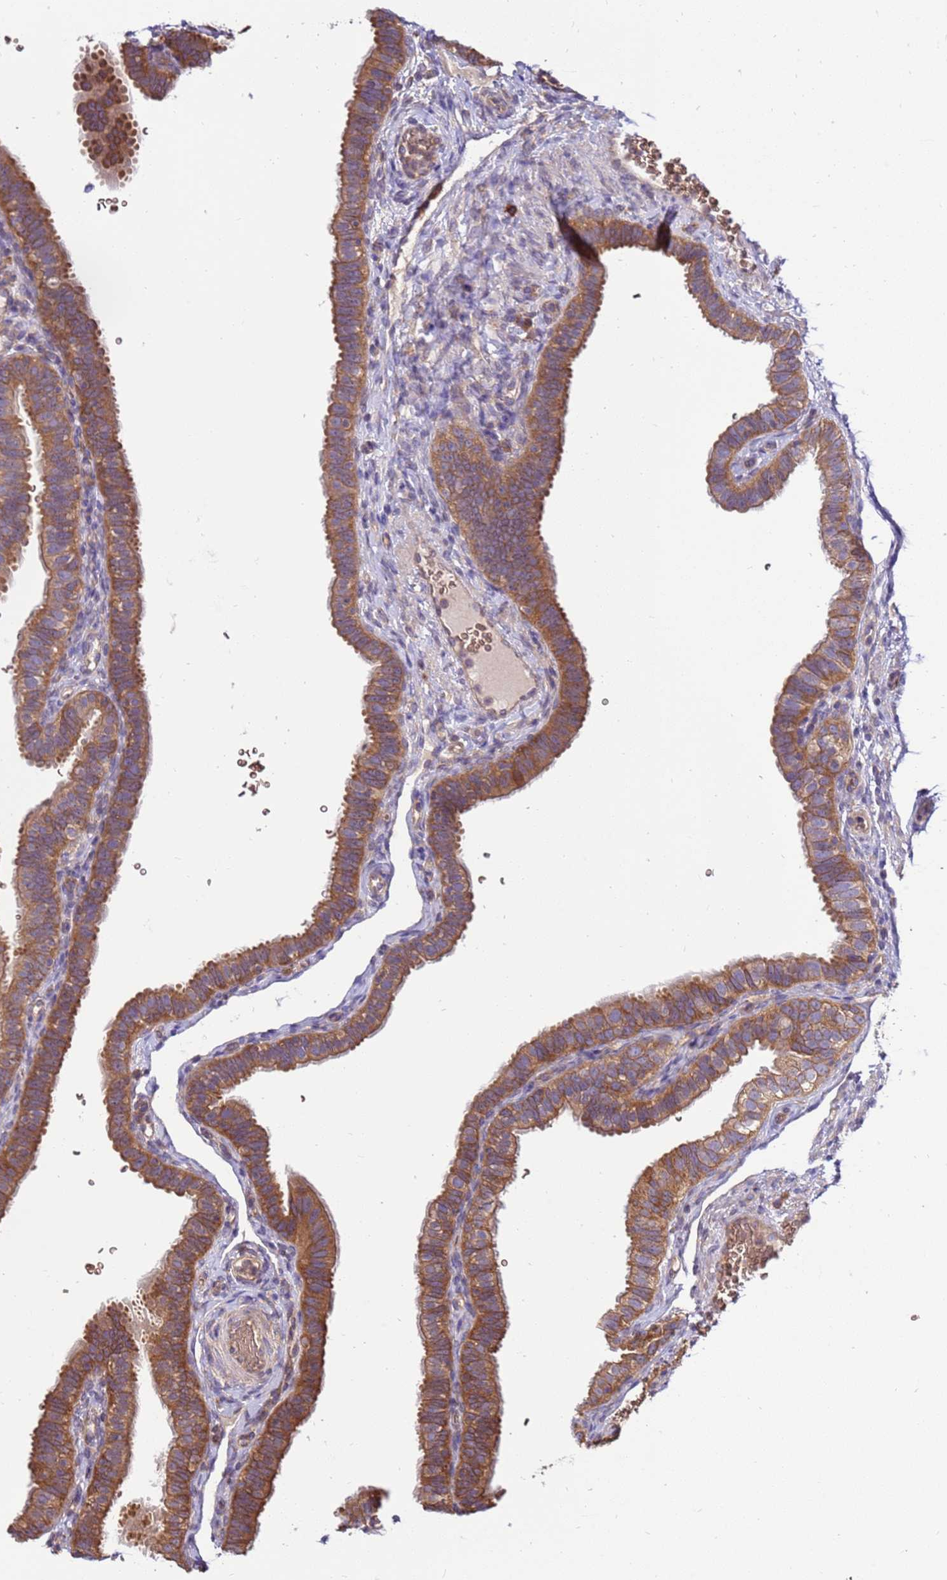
{"staining": {"intensity": "moderate", "quantity": ">75%", "location": "cytoplasmic/membranous"}, "tissue": "fallopian tube", "cell_type": "Glandular cells", "image_type": "normal", "snomed": [{"axis": "morphology", "description": "Normal tissue, NOS"}, {"axis": "topography", "description": "Fallopian tube"}], "caption": "About >75% of glandular cells in unremarkable fallopian tube display moderate cytoplasmic/membranous protein positivity as visualized by brown immunohistochemical staining.", "gene": "SLC44A5", "patient": {"sex": "female", "age": 41}}